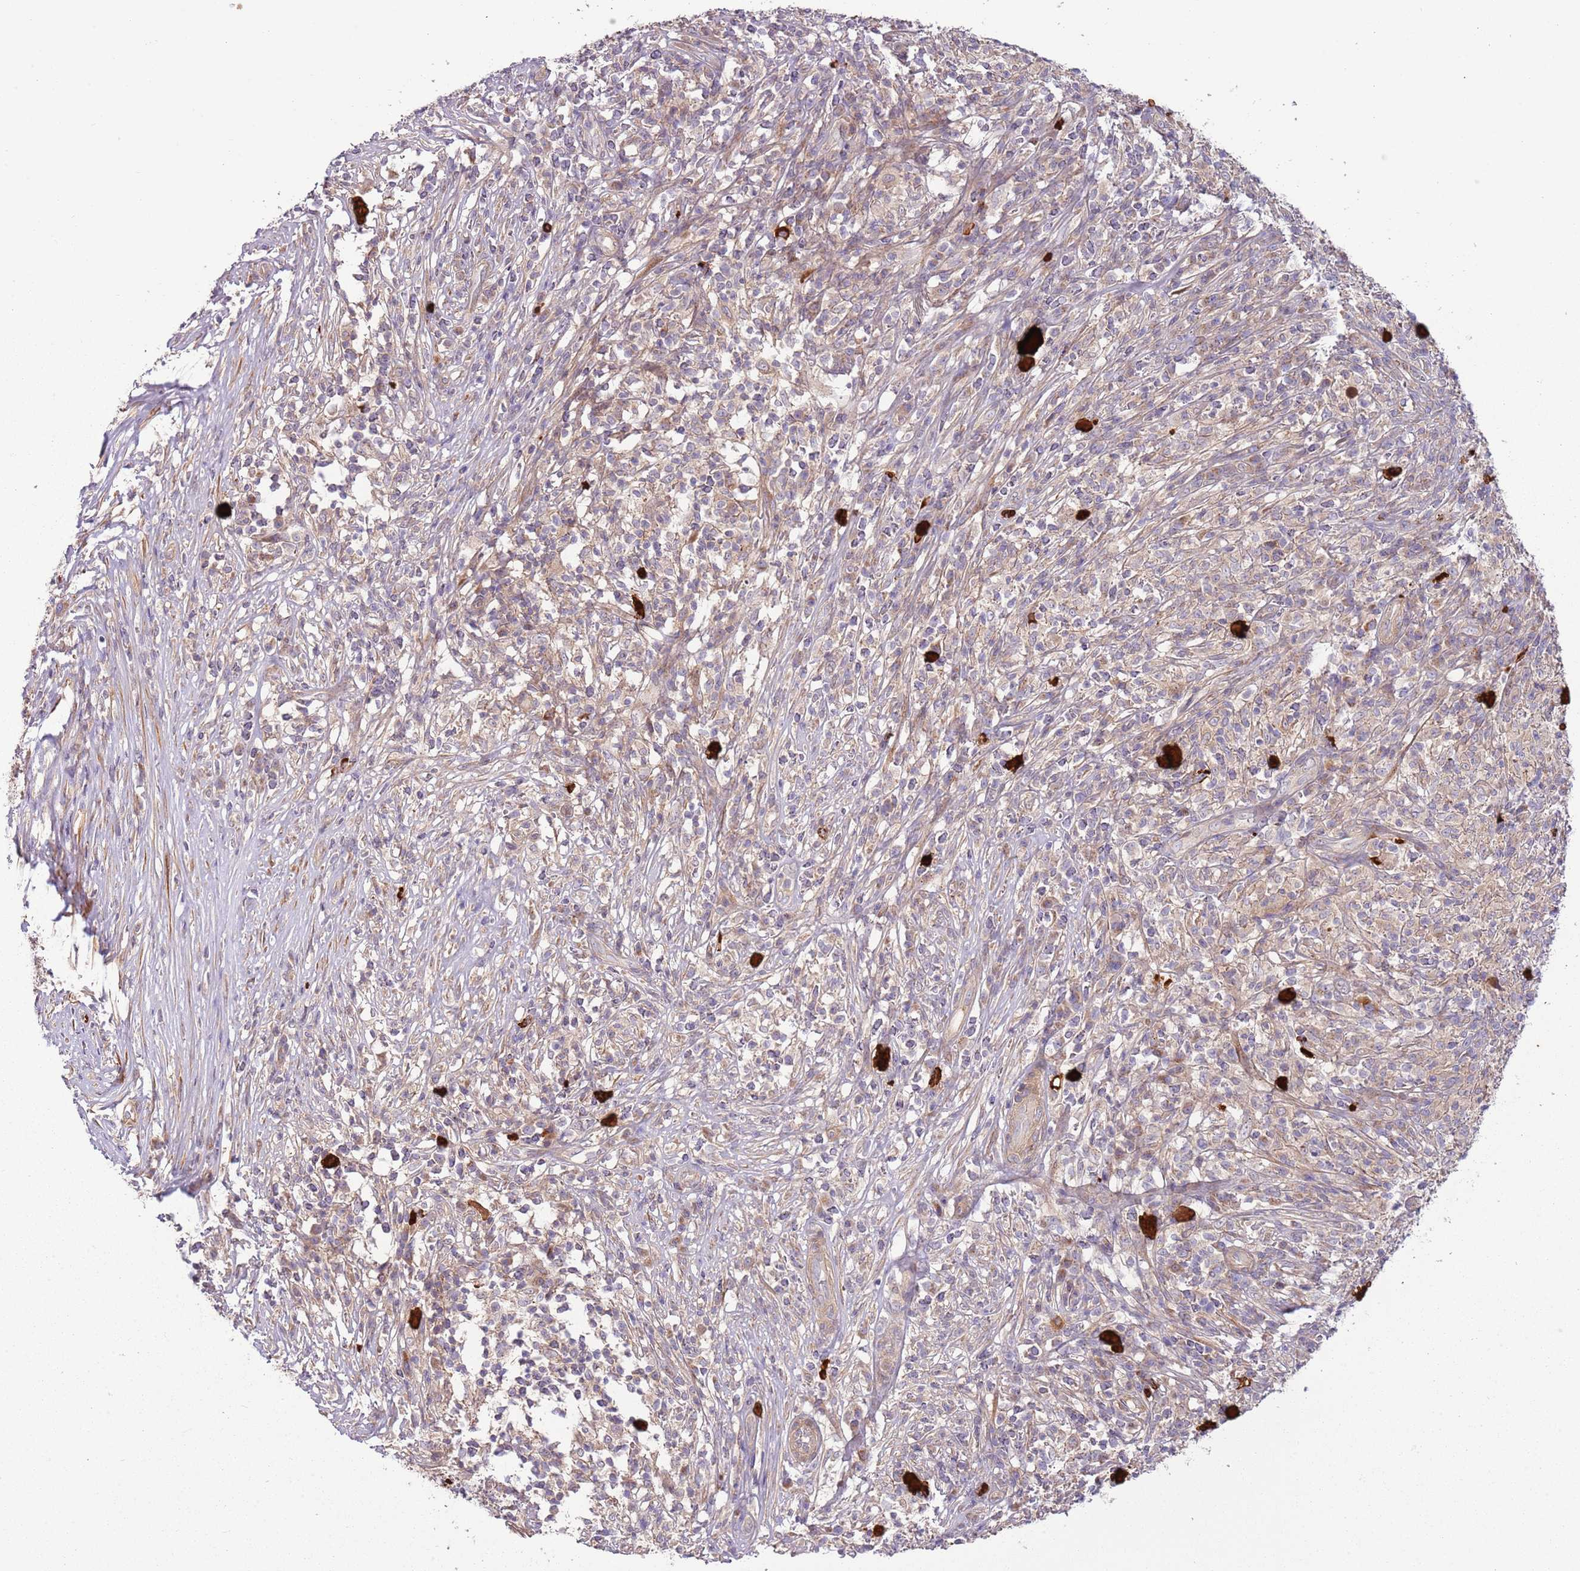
{"staining": {"intensity": "weak", "quantity": "<25%", "location": "cytoplasmic/membranous"}, "tissue": "melanoma", "cell_type": "Tumor cells", "image_type": "cancer", "snomed": [{"axis": "morphology", "description": "Malignant melanoma, NOS"}, {"axis": "topography", "description": "Skin"}], "caption": "A micrograph of malignant melanoma stained for a protein displays no brown staining in tumor cells.", "gene": "RNF128", "patient": {"sex": "male", "age": 66}}